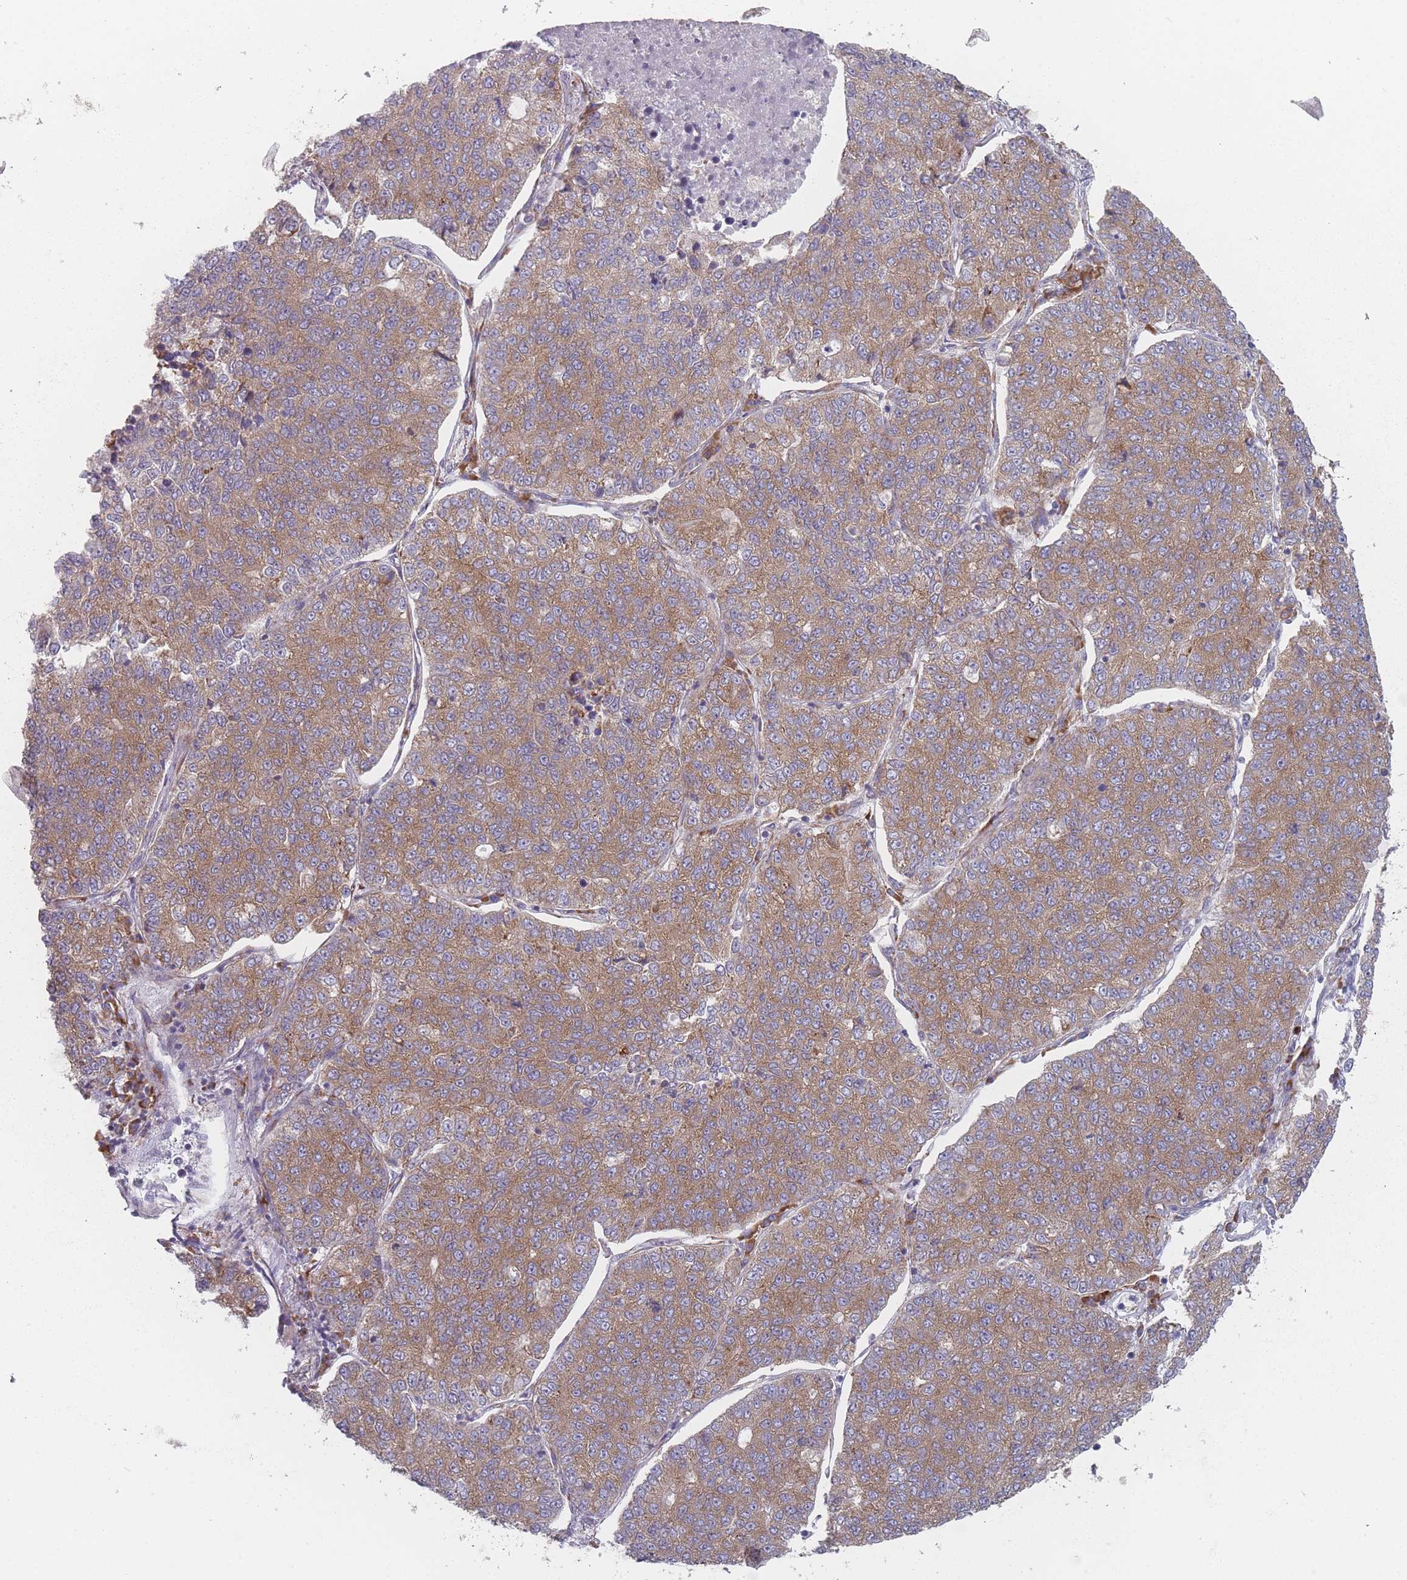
{"staining": {"intensity": "moderate", "quantity": ">75%", "location": "cytoplasmic/membranous"}, "tissue": "lung cancer", "cell_type": "Tumor cells", "image_type": "cancer", "snomed": [{"axis": "morphology", "description": "Adenocarcinoma, NOS"}, {"axis": "topography", "description": "Lung"}], "caption": "Moderate cytoplasmic/membranous protein expression is seen in about >75% of tumor cells in lung adenocarcinoma. The staining was performed using DAB, with brown indicating positive protein expression. Nuclei are stained blue with hematoxylin.", "gene": "CACNG5", "patient": {"sex": "male", "age": 49}}